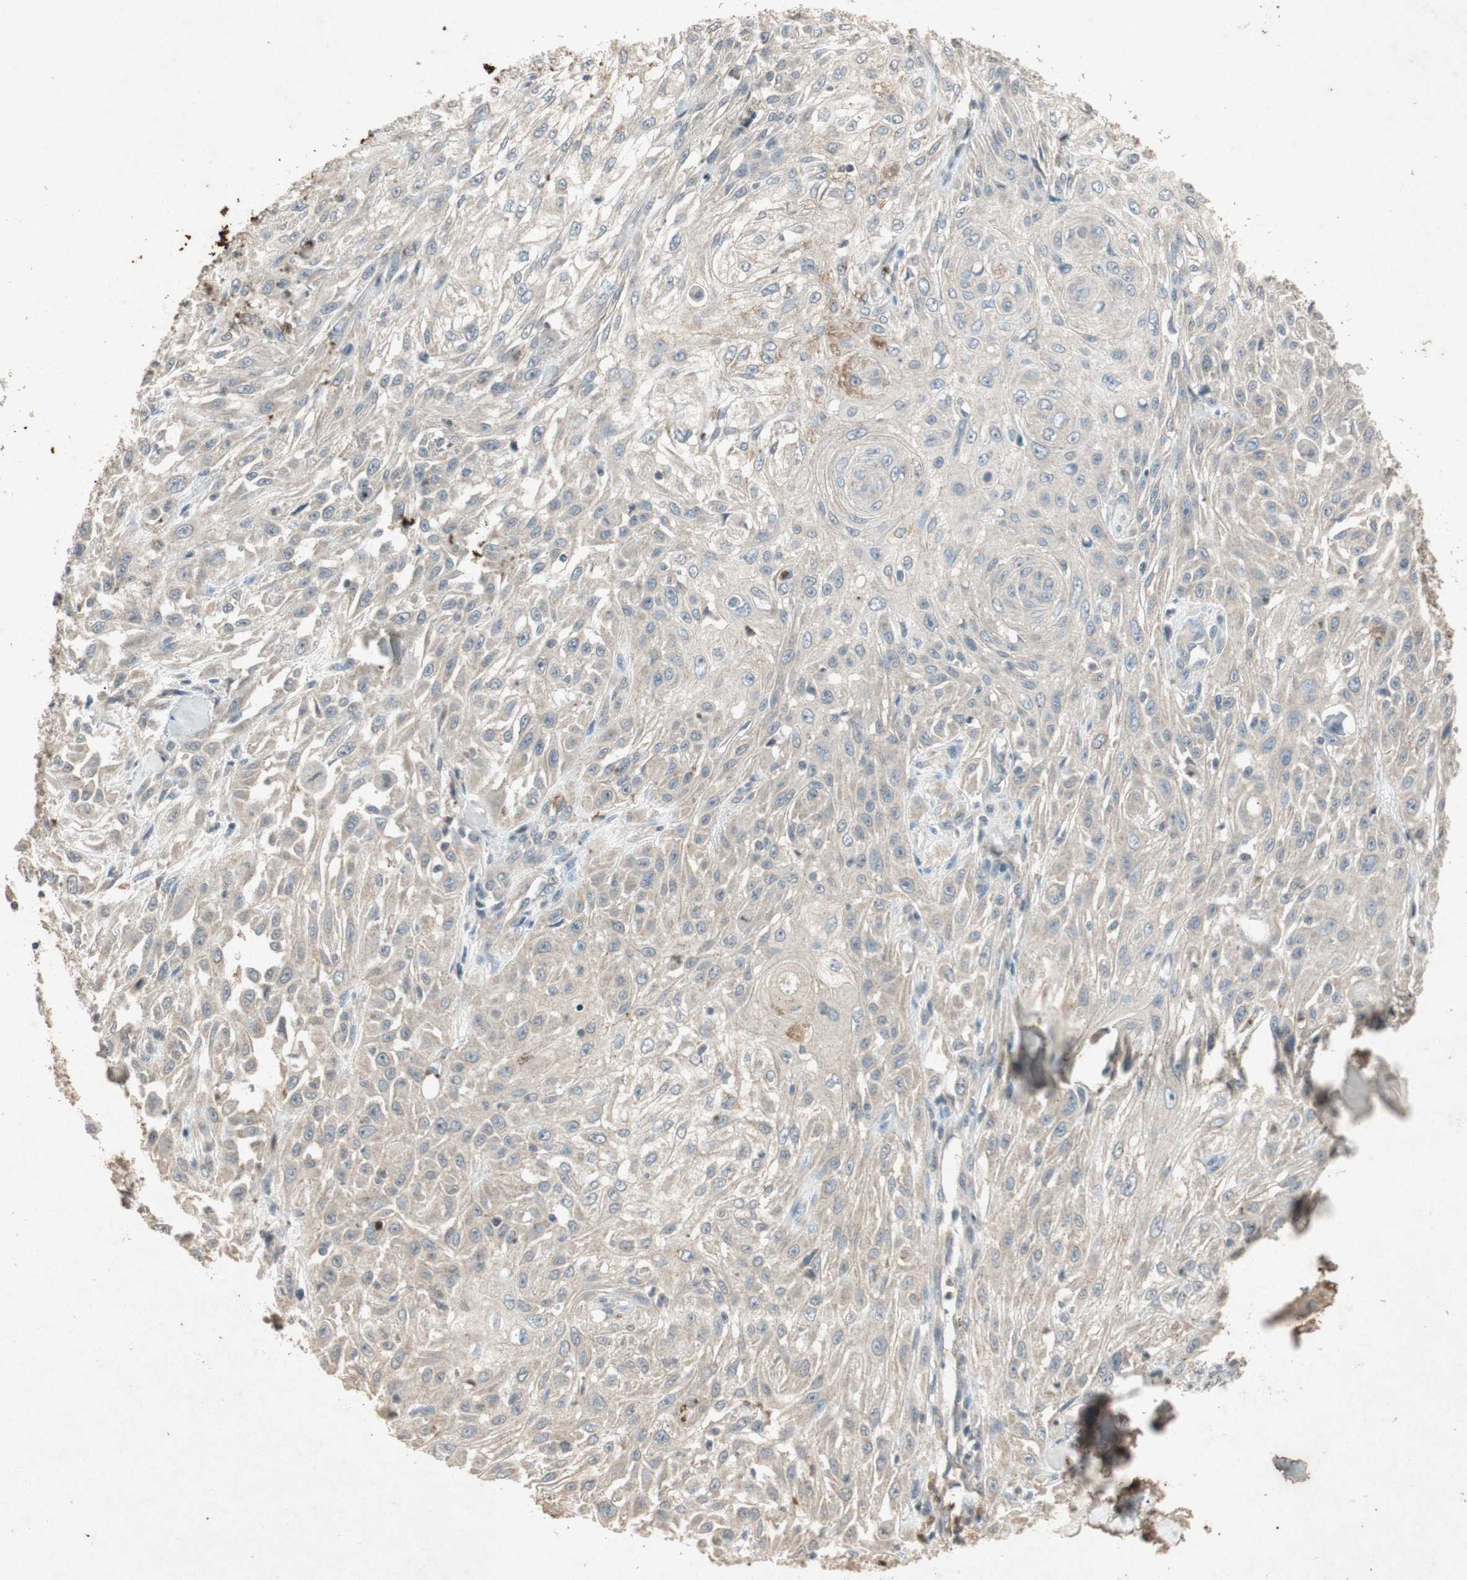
{"staining": {"intensity": "weak", "quantity": ">75%", "location": "cytoplasmic/membranous"}, "tissue": "skin cancer", "cell_type": "Tumor cells", "image_type": "cancer", "snomed": [{"axis": "morphology", "description": "Squamous cell carcinoma, NOS"}, {"axis": "topography", "description": "Skin"}], "caption": "This is an image of IHC staining of squamous cell carcinoma (skin), which shows weak staining in the cytoplasmic/membranous of tumor cells.", "gene": "MSRB1", "patient": {"sex": "male", "age": 75}}